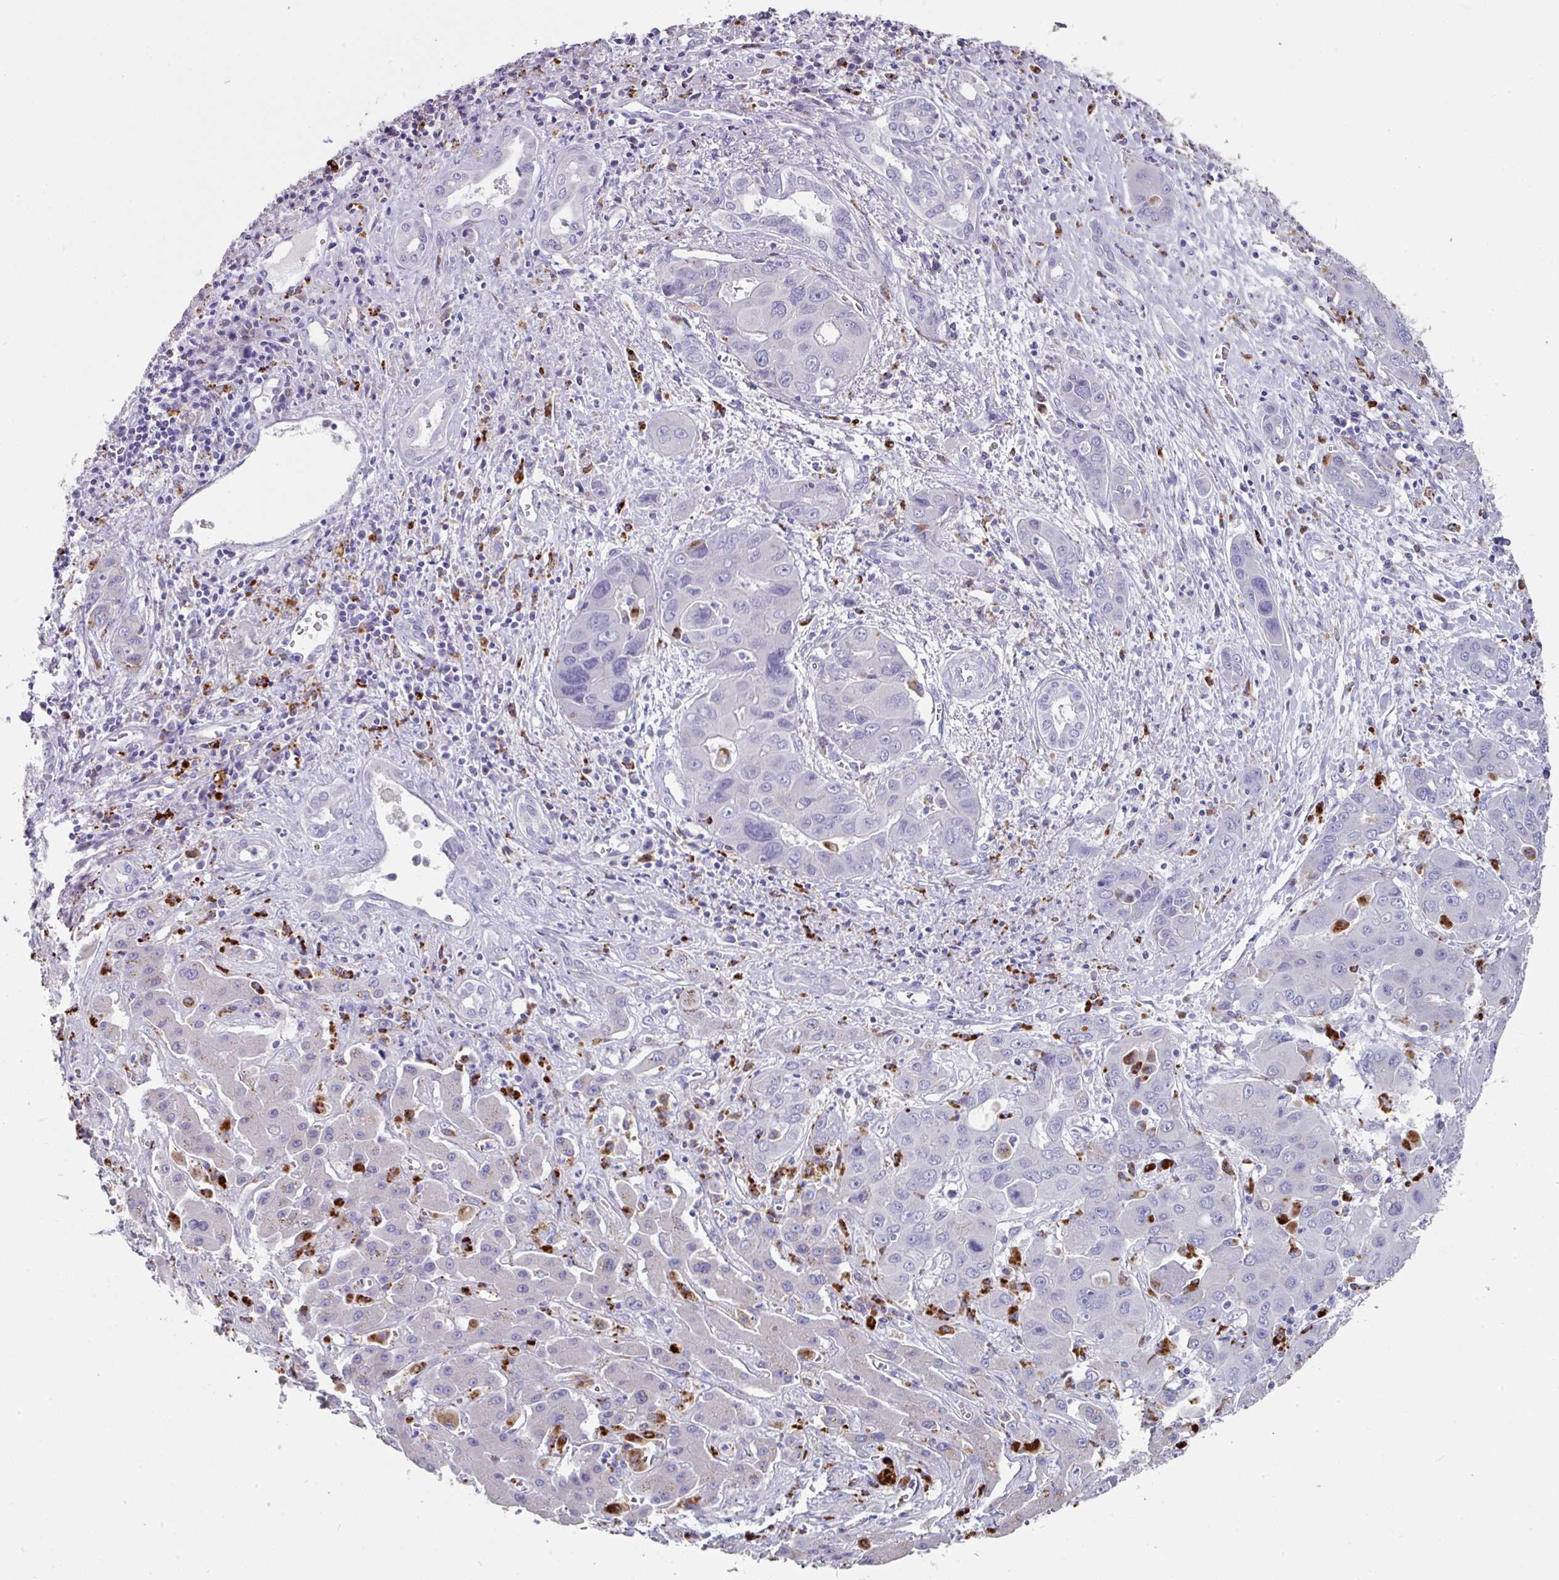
{"staining": {"intensity": "negative", "quantity": "none", "location": "none"}, "tissue": "liver cancer", "cell_type": "Tumor cells", "image_type": "cancer", "snomed": [{"axis": "morphology", "description": "Cholangiocarcinoma"}, {"axis": "topography", "description": "Liver"}], "caption": "Tumor cells are negative for brown protein staining in liver cholangiocarcinoma. Brightfield microscopy of IHC stained with DAB (brown) and hematoxylin (blue), captured at high magnification.", "gene": "CPVL", "patient": {"sex": "male", "age": 67}}